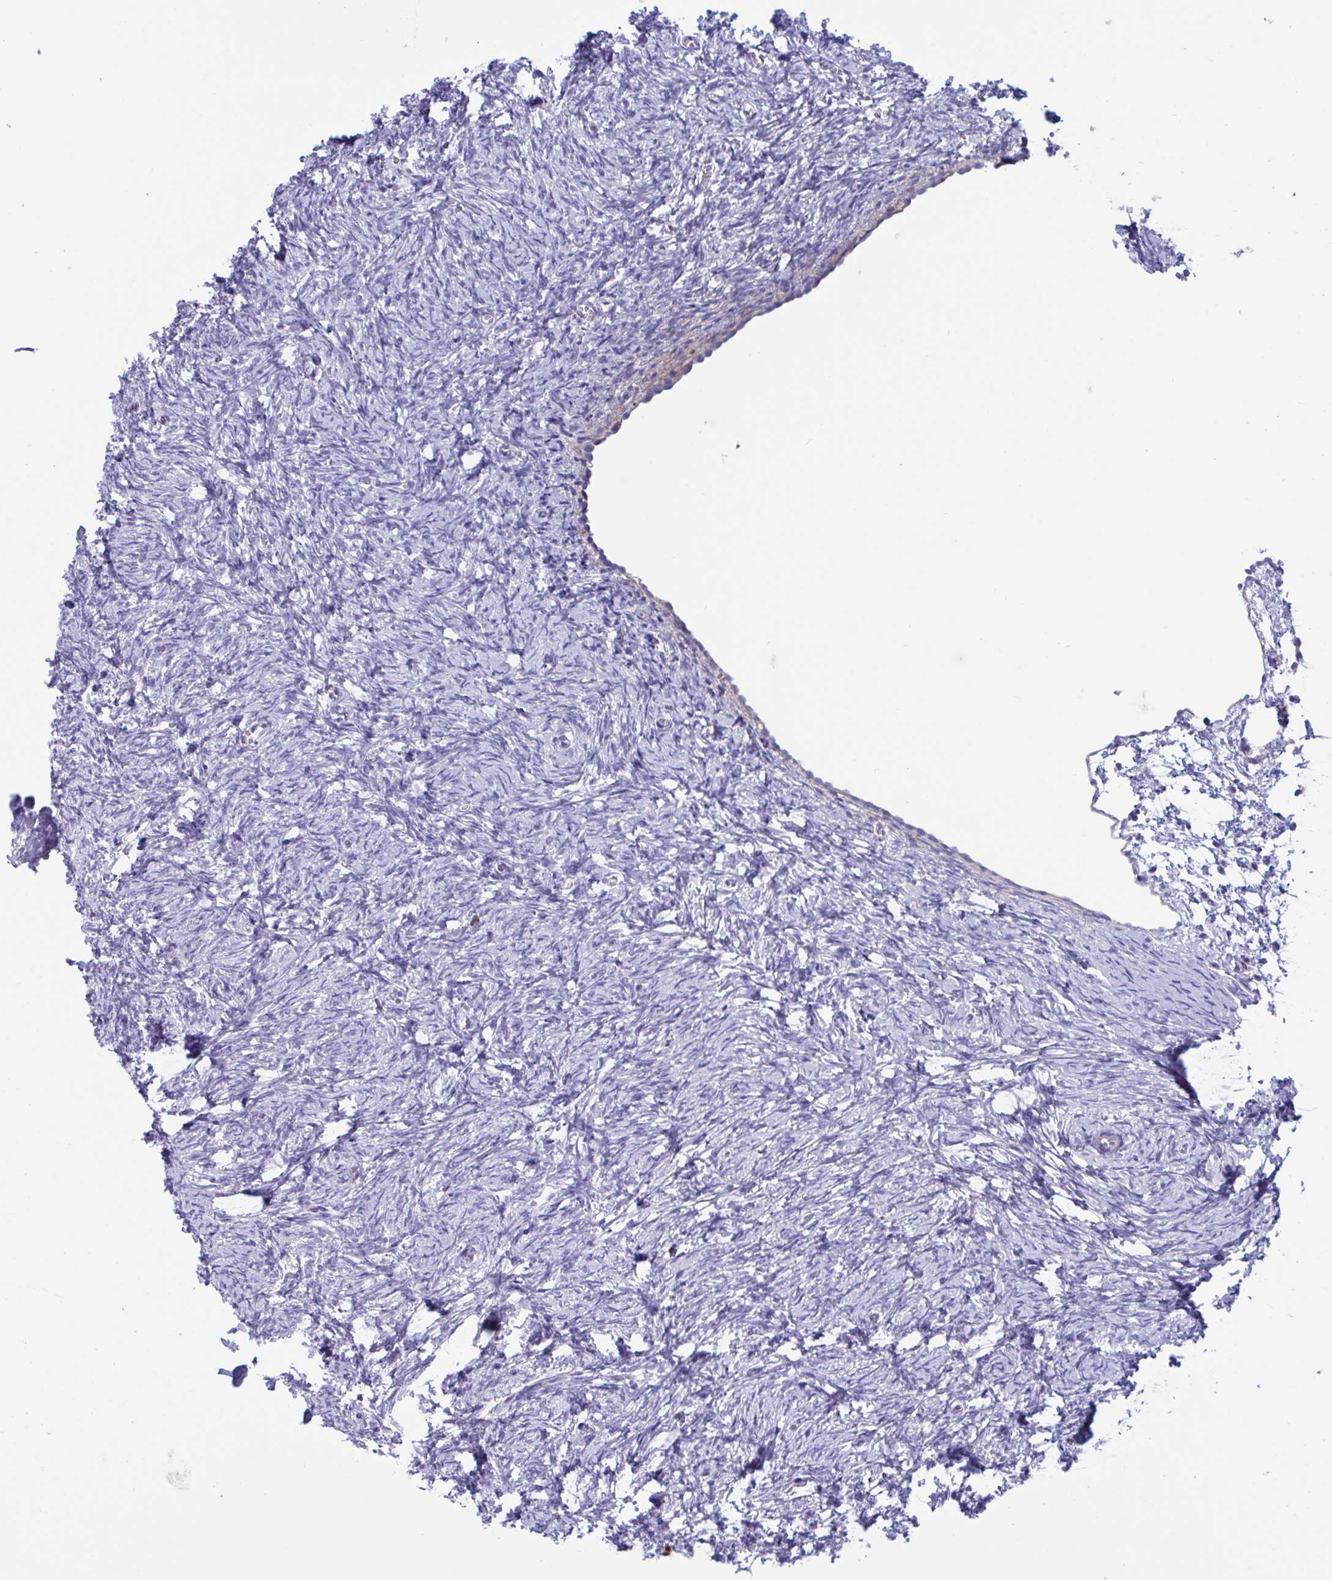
{"staining": {"intensity": "negative", "quantity": "none", "location": "none"}, "tissue": "ovary", "cell_type": "Follicle cells", "image_type": "normal", "snomed": [{"axis": "morphology", "description": "Normal tissue, NOS"}, {"axis": "topography", "description": "Ovary"}], "caption": "Immunohistochemistry (IHC) image of unremarkable ovary: ovary stained with DAB (3,3'-diaminobenzidine) exhibits no significant protein positivity in follicle cells.", "gene": "MS4A14", "patient": {"sex": "female", "age": 41}}